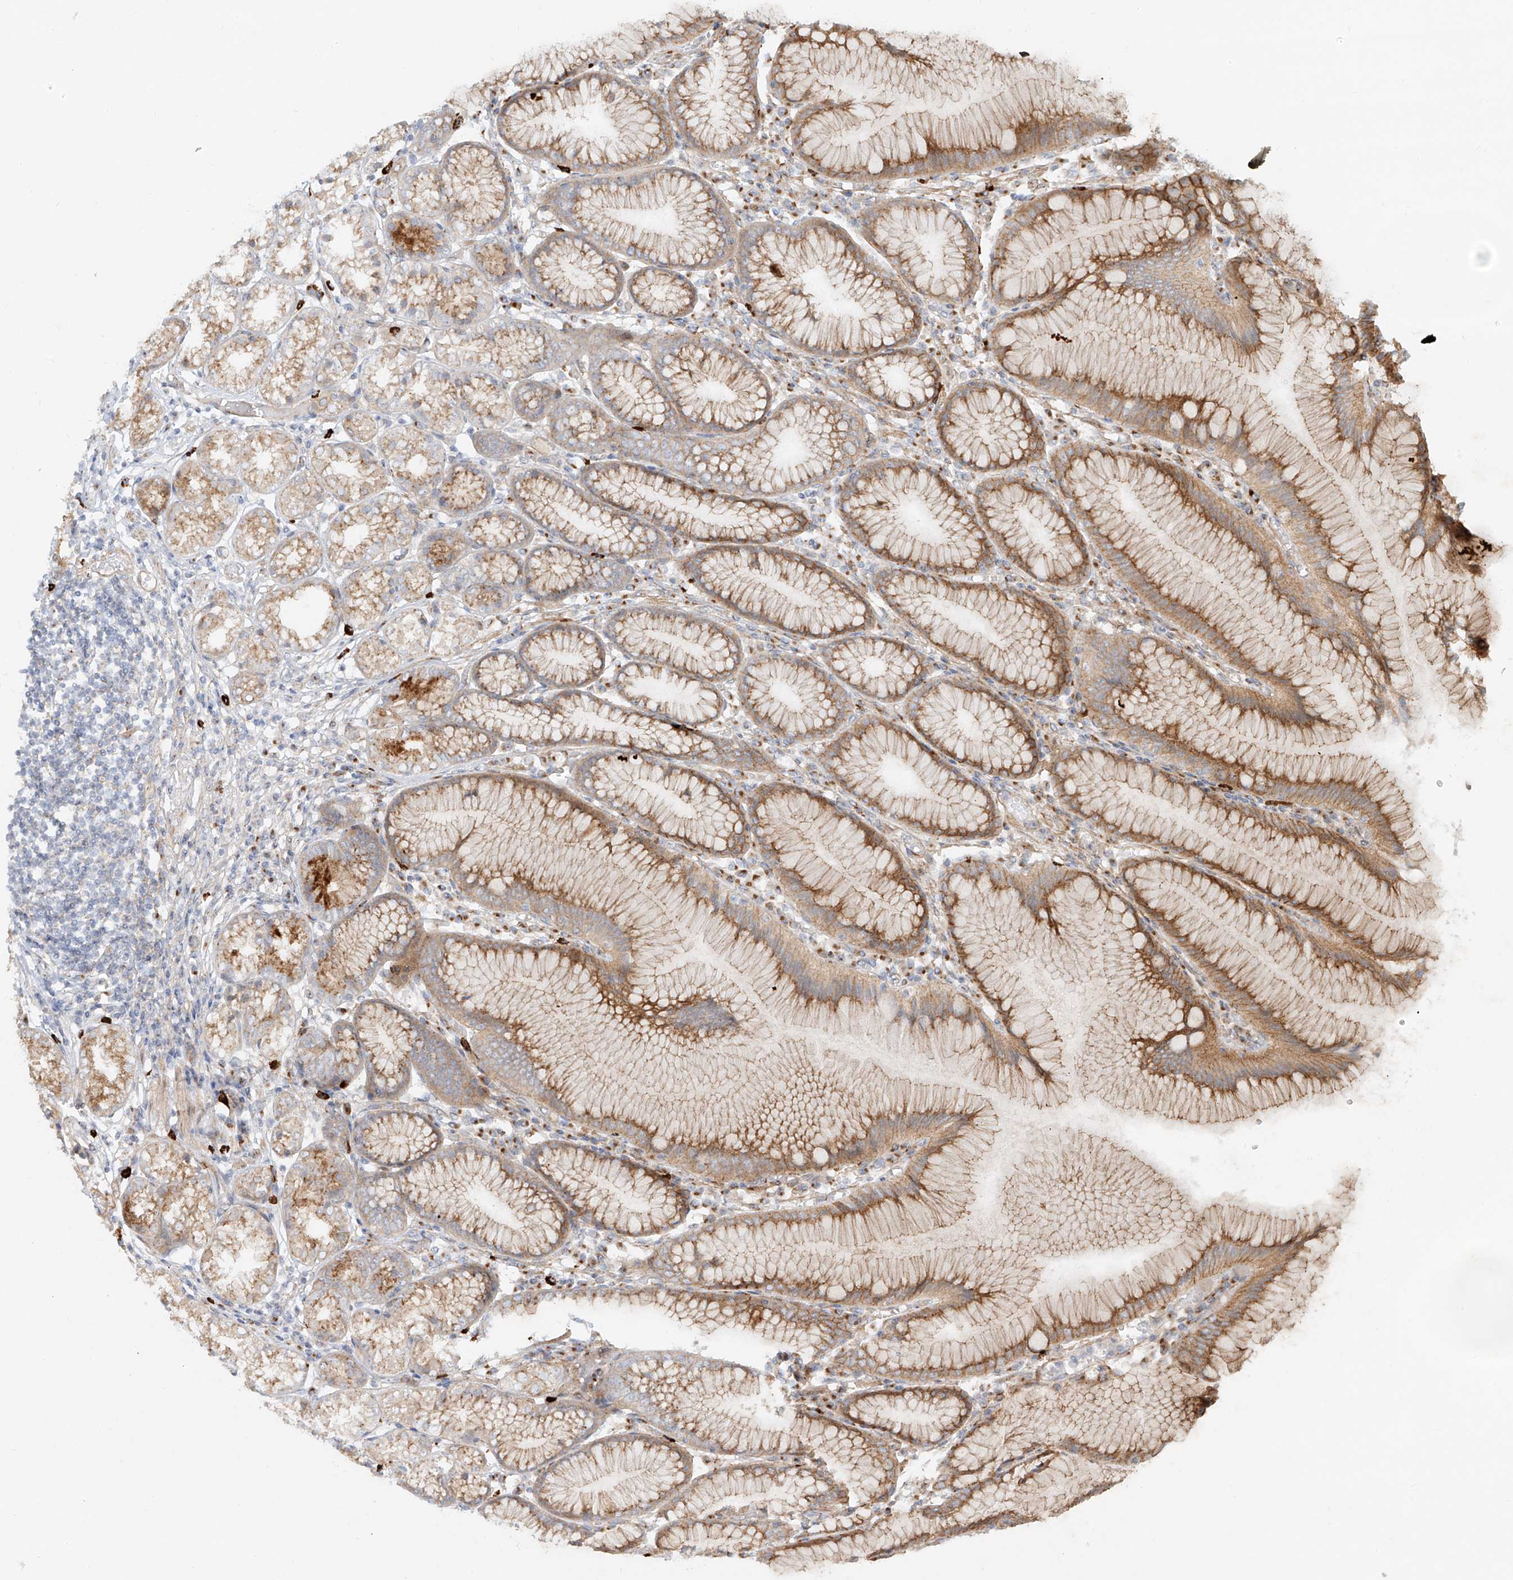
{"staining": {"intensity": "moderate", "quantity": ">75%", "location": "cytoplasmic/membranous"}, "tissue": "stomach", "cell_type": "Glandular cells", "image_type": "normal", "snomed": [{"axis": "morphology", "description": "Normal tissue, NOS"}, {"axis": "topography", "description": "Stomach"}], "caption": "Protein expression by IHC reveals moderate cytoplasmic/membranous positivity in approximately >75% of glandular cells in unremarkable stomach. (IHC, brightfield microscopy, high magnification).", "gene": "ZNF287", "patient": {"sex": "female", "age": 57}}